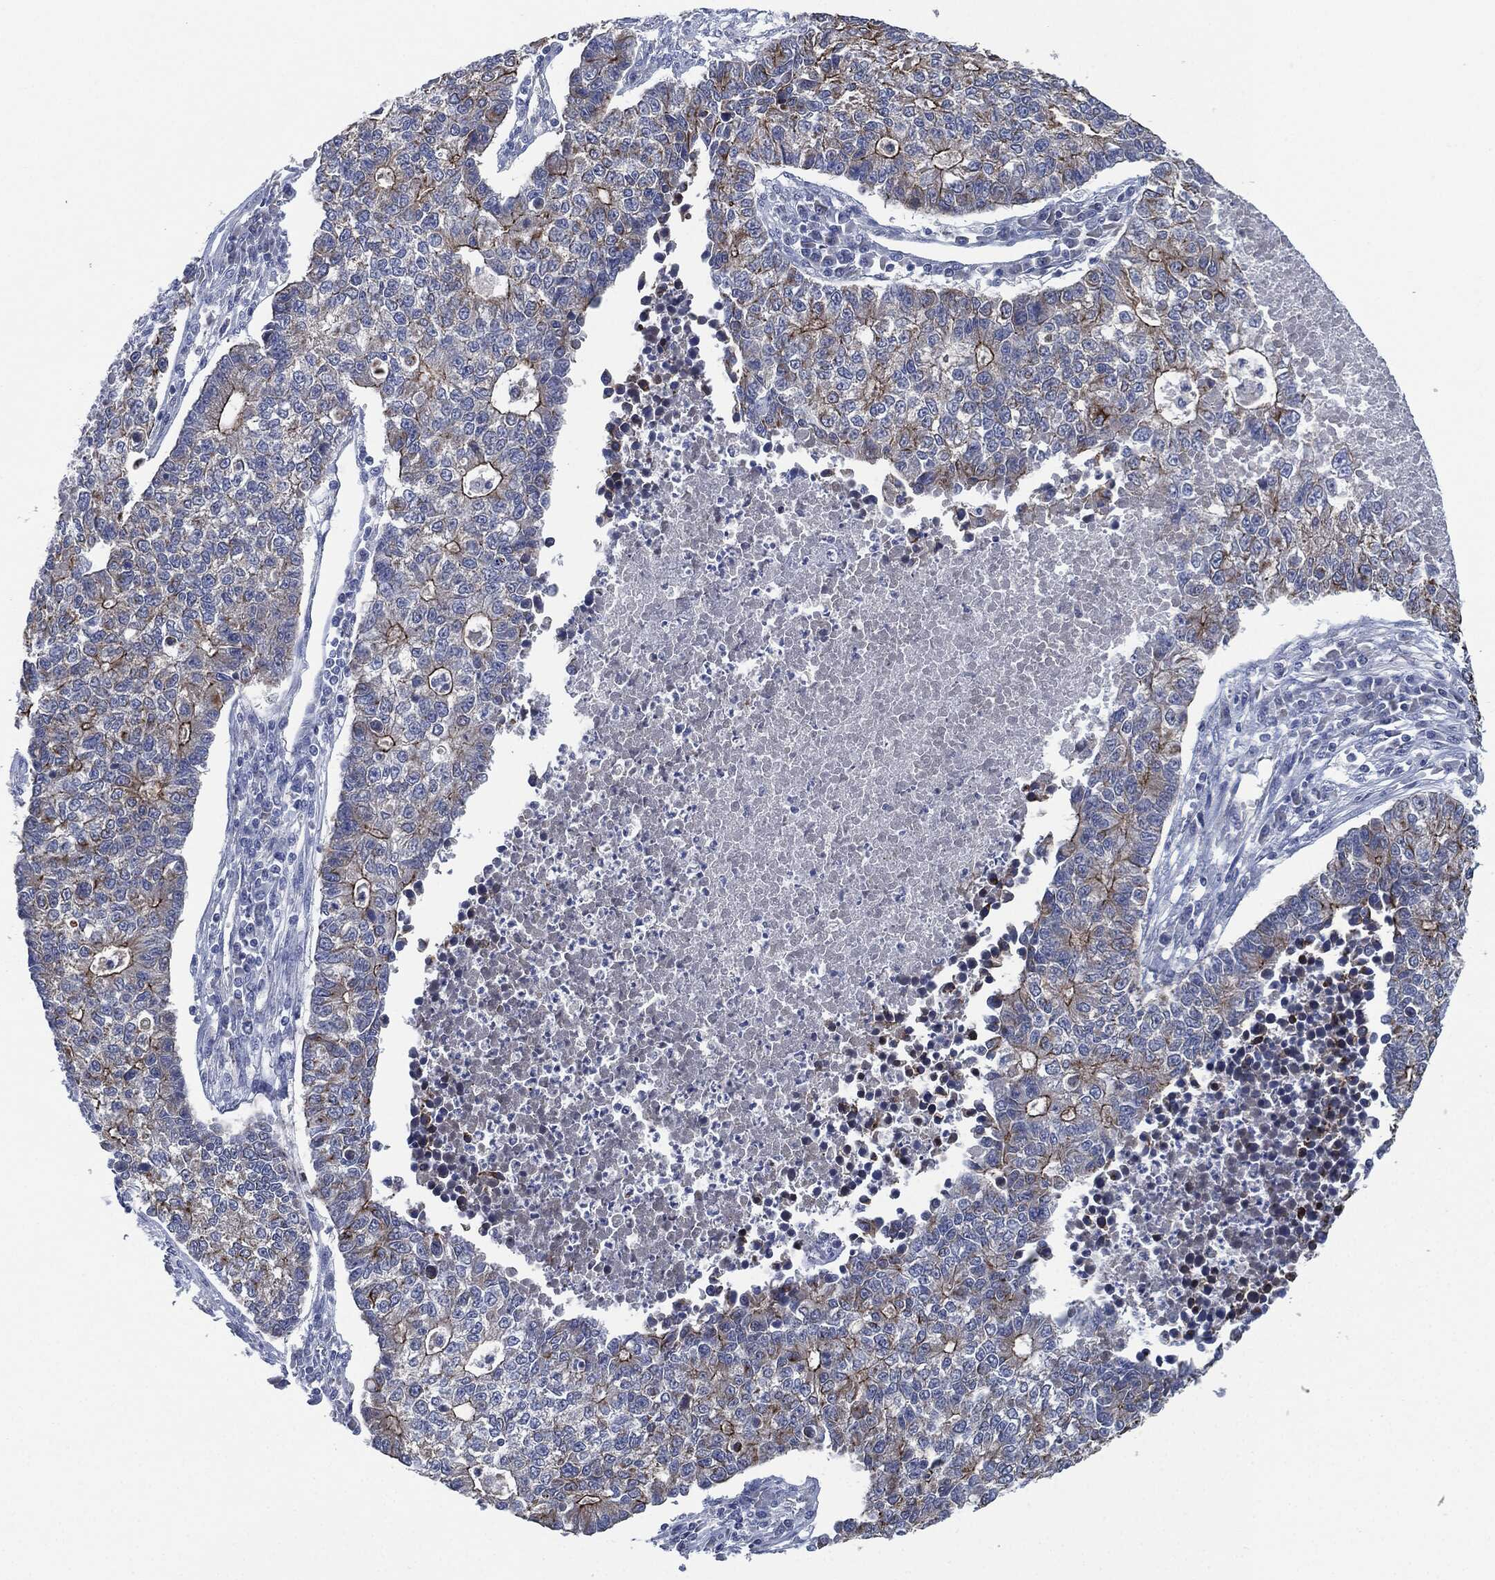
{"staining": {"intensity": "moderate", "quantity": "<25%", "location": "cytoplasmic/membranous"}, "tissue": "lung cancer", "cell_type": "Tumor cells", "image_type": "cancer", "snomed": [{"axis": "morphology", "description": "Adenocarcinoma, NOS"}, {"axis": "topography", "description": "Lung"}], "caption": "IHC of human lung cancer (adenocarcinoma) reveals low levels of moderate cytoplasmic/membranous positivity in about <25% of tumor cells.", "gene": "SHROOM2", "patient": {"sex": "male", "age": 57}}